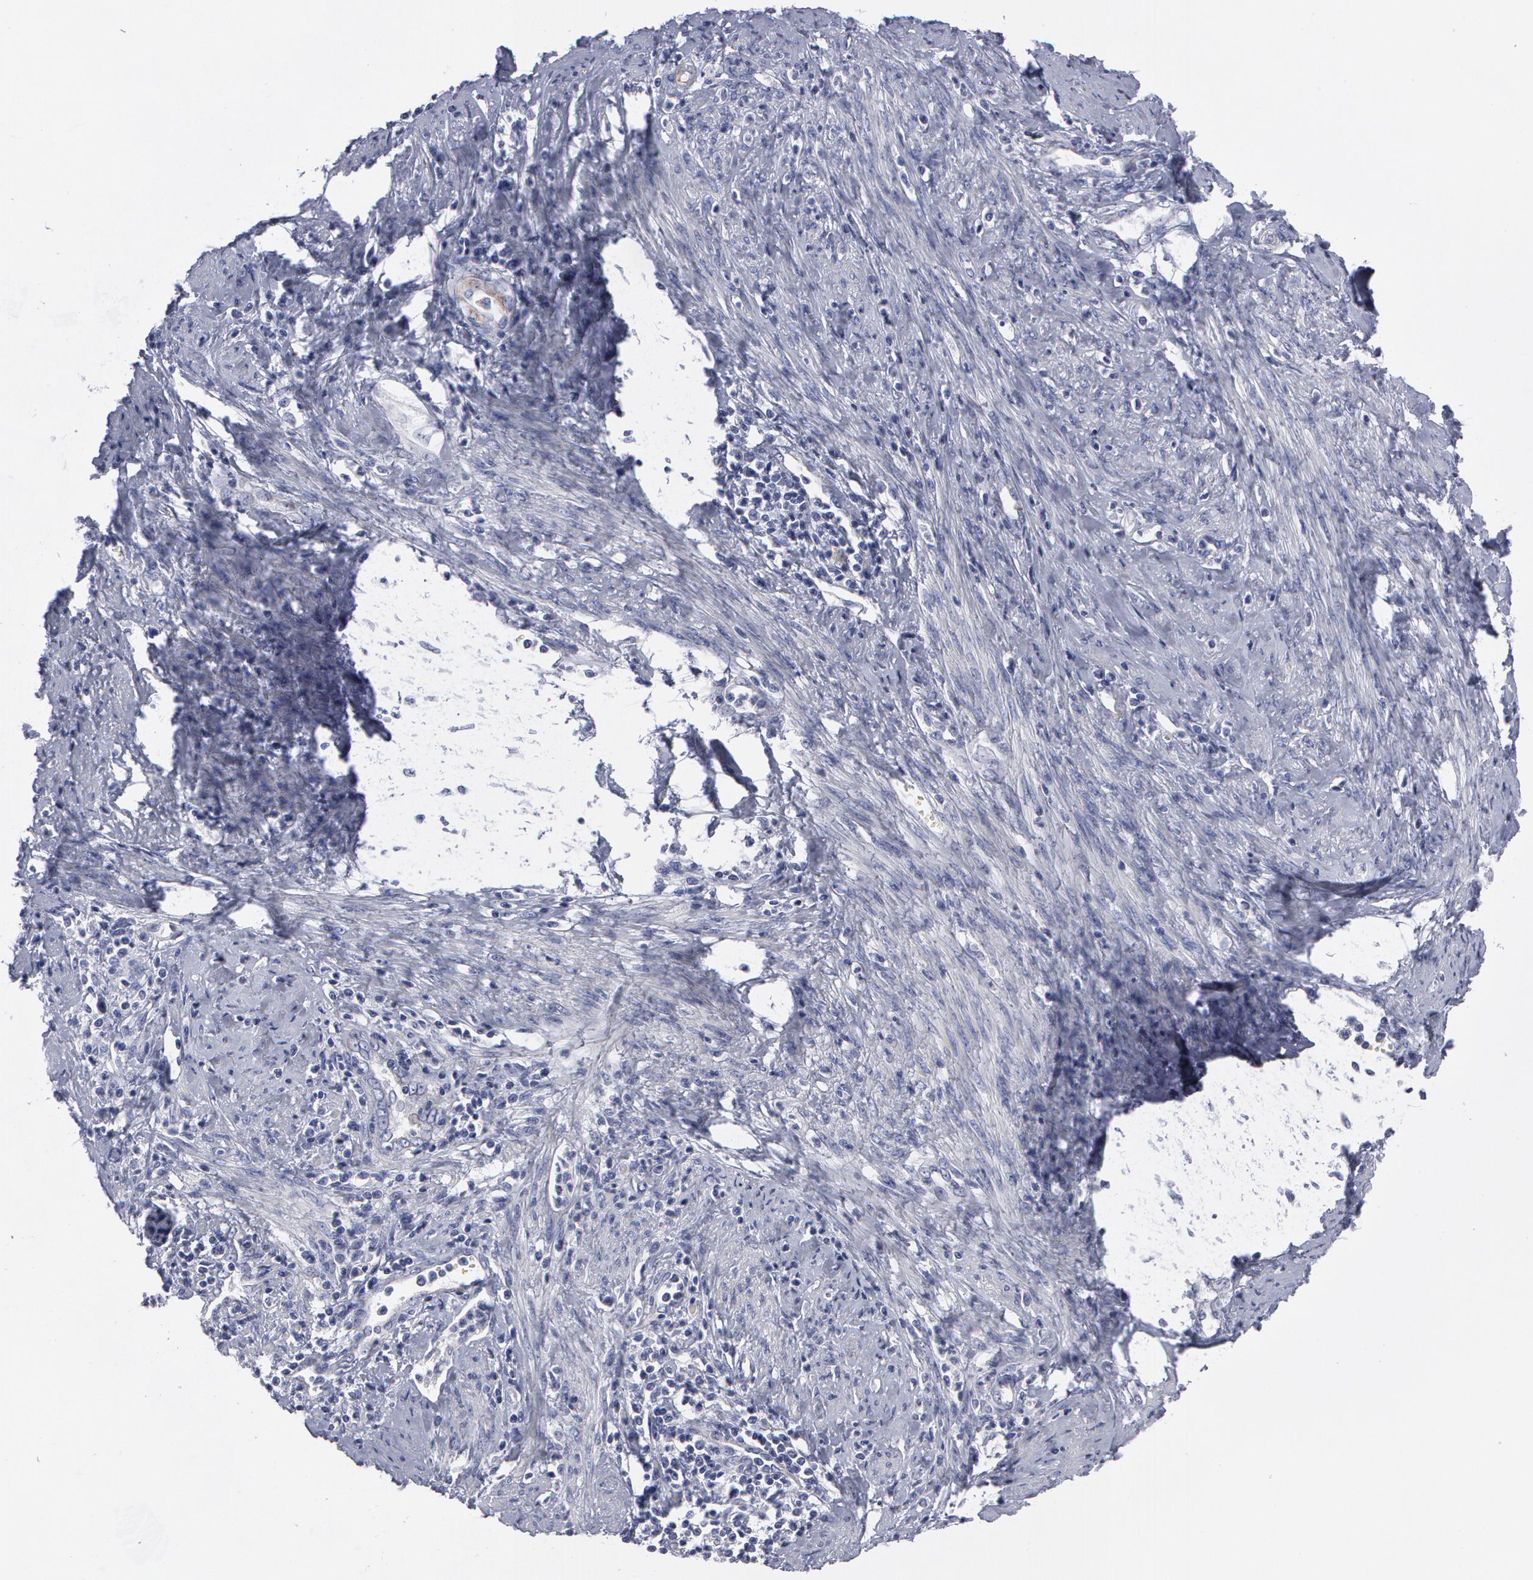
{"staining": {"intensity": "negative", "quantity": "none", "location": "none"}, "tissue": "cervical cancer", "cell_type": "Tumor cells", "image_type": "cancer", "snomed": [{"axis": "morphology", "description": "Normal tissue, NOS"}, {"axis": "morphology", "description": "Adenocarcinoma, NOS"}, {"axis": "topography", "description": "Cervix"}], "caption": "Cervical cancer was stained to show a protein in brown. There is no significant positivity in tumor cells. (DAB immunohistochemistry visualized using brightfield microscopy, high magnification).", "gene": "SMC1B", "patient": {"sex": "female", "age": 34}}